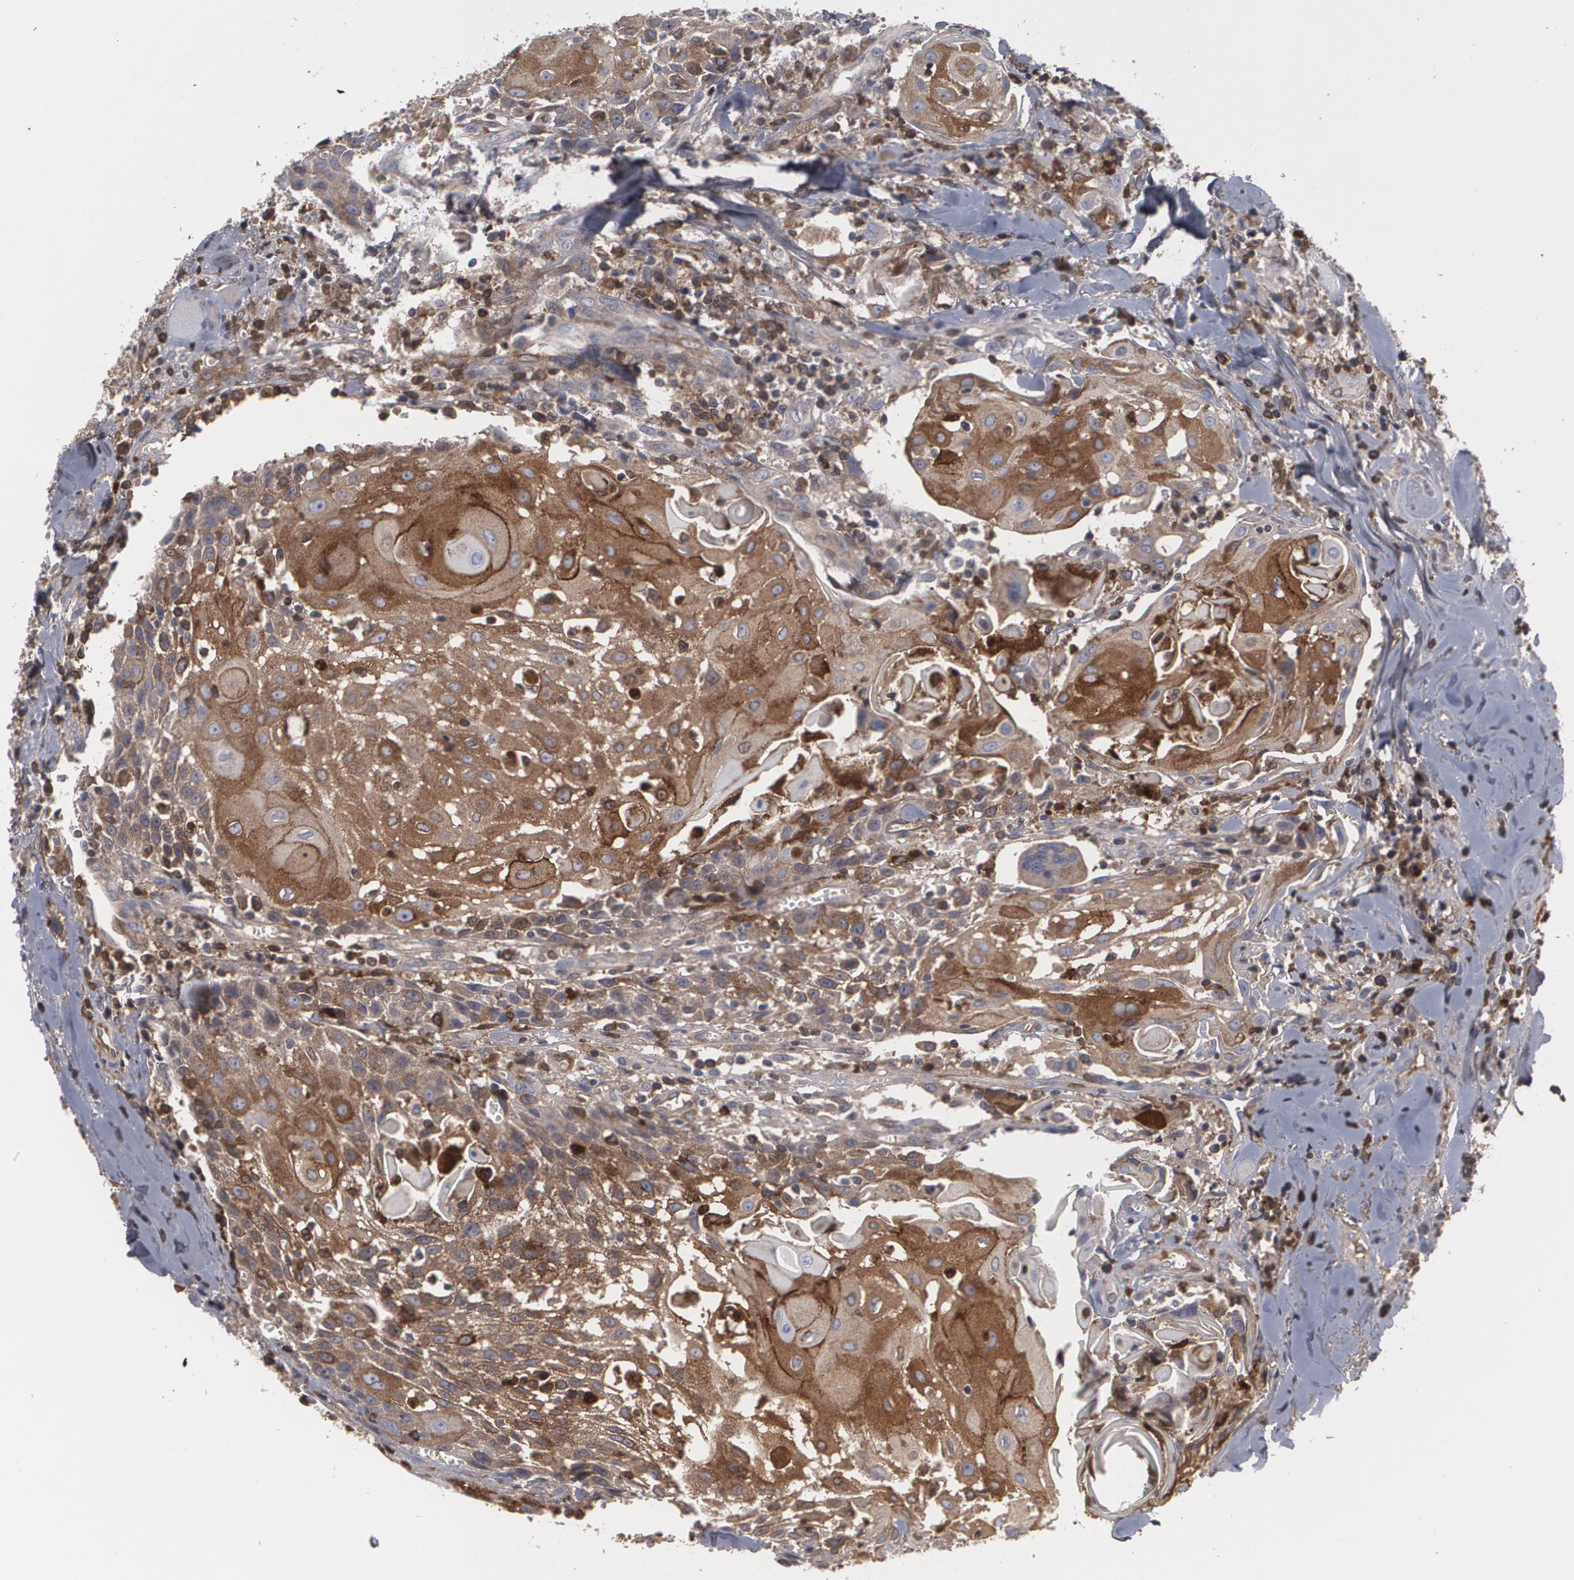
{"staining": {"intensity": "moderate", "quantity": "25%-75%", "location": "cytoplasmic/membranous,nuclear"}, "tissue": "head and neck cancer", "cell_type": "Tumor cells", "image_type": "cancer", "snomed": [{"axis": "morphology", "description": "Squamous cell carcinoma, NOS"}, {"axis": "topography", "description": "Oral tissue"}, {"axis": "topography", "description": "Head-Neck"}], "caption": "Tumor cells exhibit medium levels of moderate cytoplasmic/membranous and nuclear positivity in approximately 25%-75% of cells in head and neck cancer (squamous cell carcinoma).", "gene": "LRG1", "patient": {"sex": "female", "age": 82}}